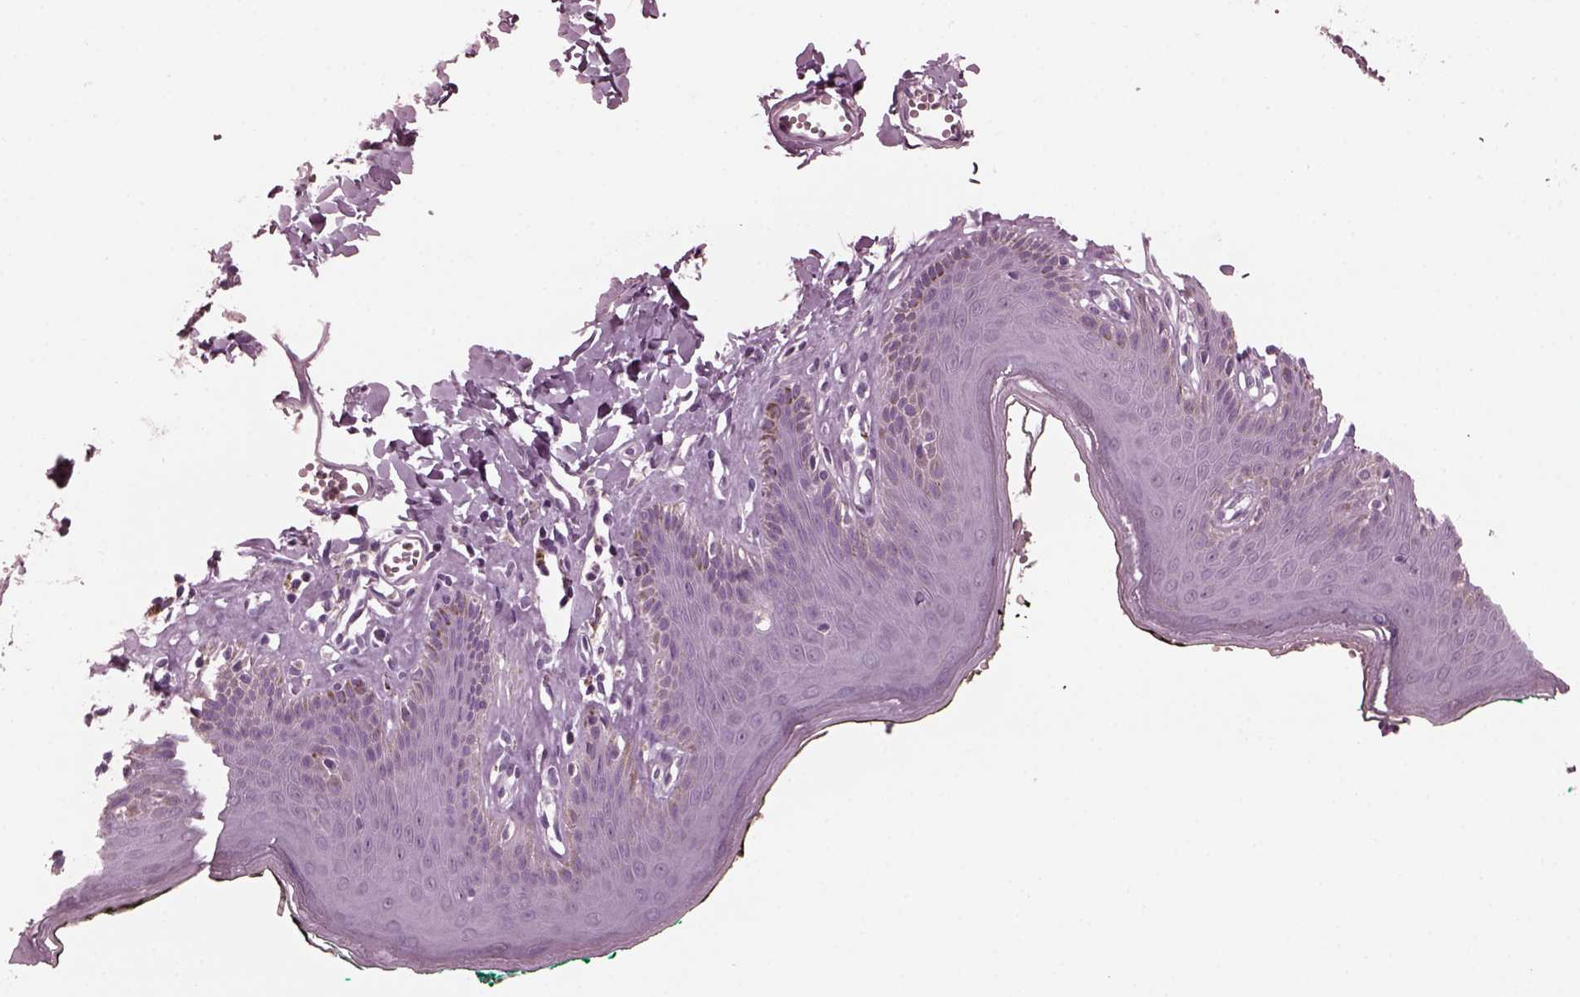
{"staining": {"intensity": "negative", "quantity": "none", "location": "none"}, "tissue": "skin", "cell_type": "Epidermal cells", "image_type": "normal", "snomed": [{"axis": "morphology", "description": "Normal tissue, NOS"}, {"axis": "topography", "description": "Vulva"}, {"axis": "topography", "description": "Peripheral nerve tissue"}], "caption": "A high-resolution micrograph shows immunohistochemistry staining of unremarkable skin, which shows no significant staining in epidermal cells.", "gene": "CGA", "patient": {"sex": "female", "age": 66}}